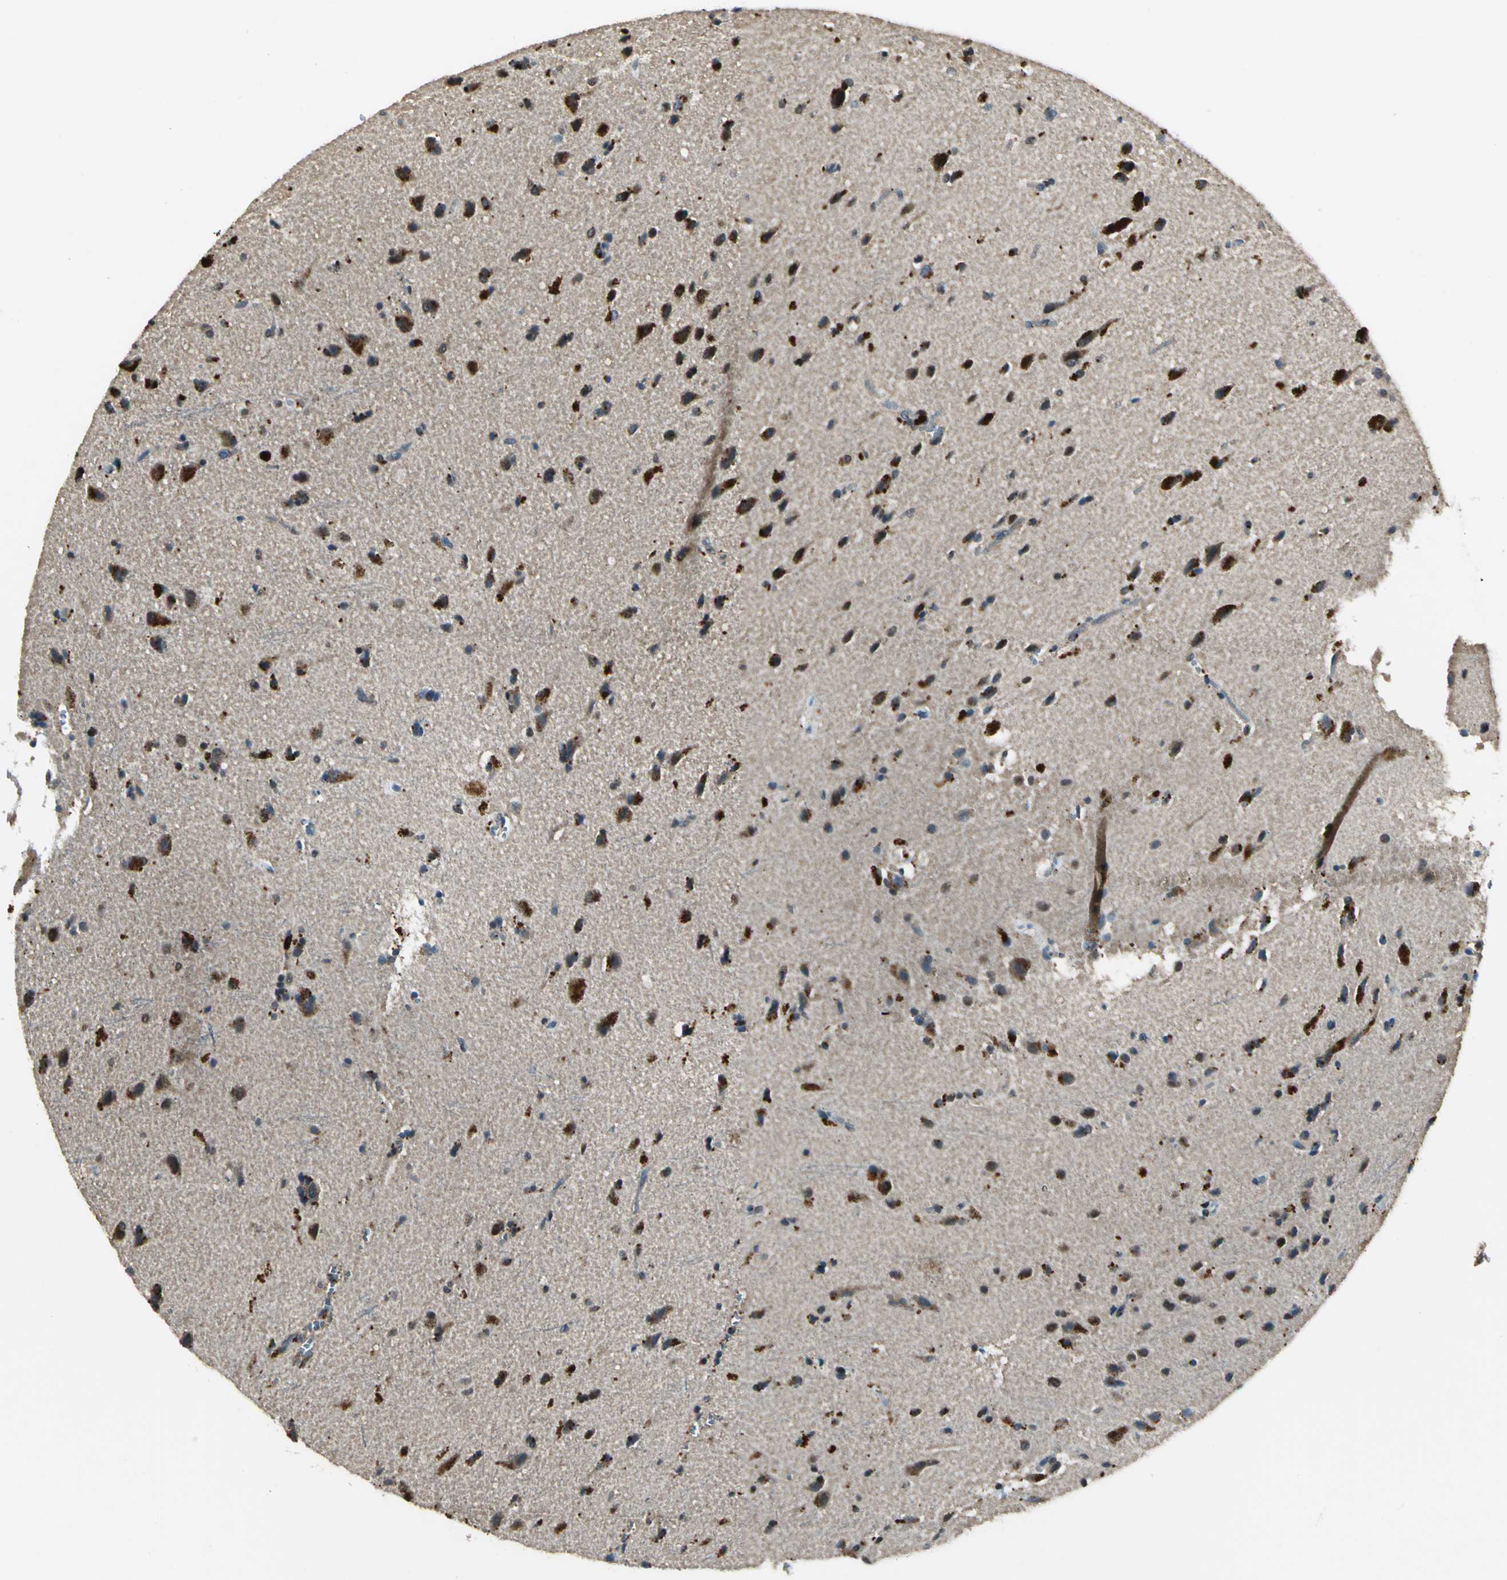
{"staining": {"intensity": "negative", "quantity": "none", "location": "none"}, "tissue": "cerebral cortex", "cell_type": "Endothelial cells", "image_type": "normal", "snomed": [{"axis": "morphology", "description": "Normal tissue, NOS"}, {"axis": "topography", "description": "Cerebral cortex"}], "caption": "Photomicrograph shows no protein staining in endothelial cells of normal cerebral cortex.", "gene": "PPP1R13L", "patient": {"sex": "male", "age": 62}}